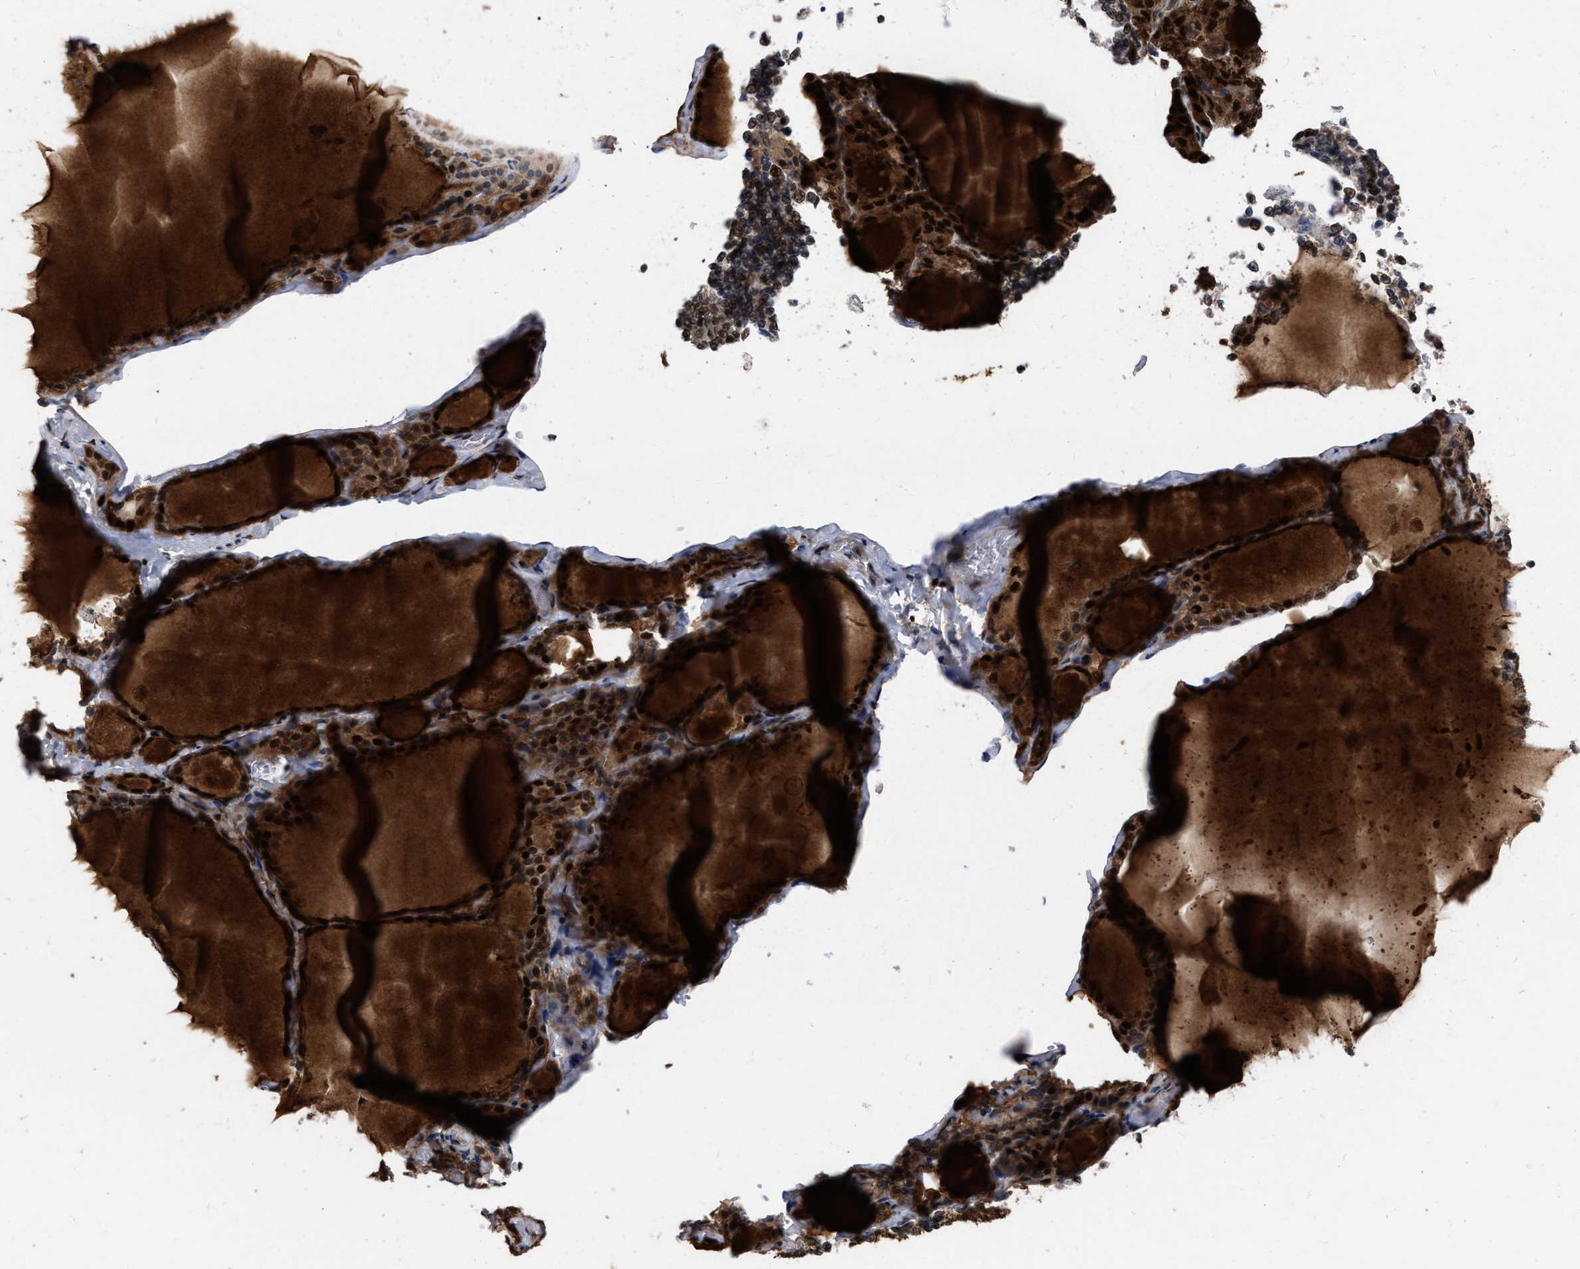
{"staining": {"intensity": "strong", "quantity": ">75%", "location": "cytoplasmic/membranous,nuclear"}, "tissue": "thyroid gland", "cell_type": "Glandular cells", "image_type": "normal", "snomed": [{"axis": "morphology", "description": "Normal tissue, NOS"}, {"axis": "topography", "description": "Thyroid gland"}], "caption": "This photomicrograph shows immunohistochemistry (IHC) staining of unremarkable thyroid gland, with high strong cytoplasmic/membranous,nuclear expression in approximately >75% of glandular cells.", "gene": "MDM4", "patient": {"sex": "male", "age": 56}}